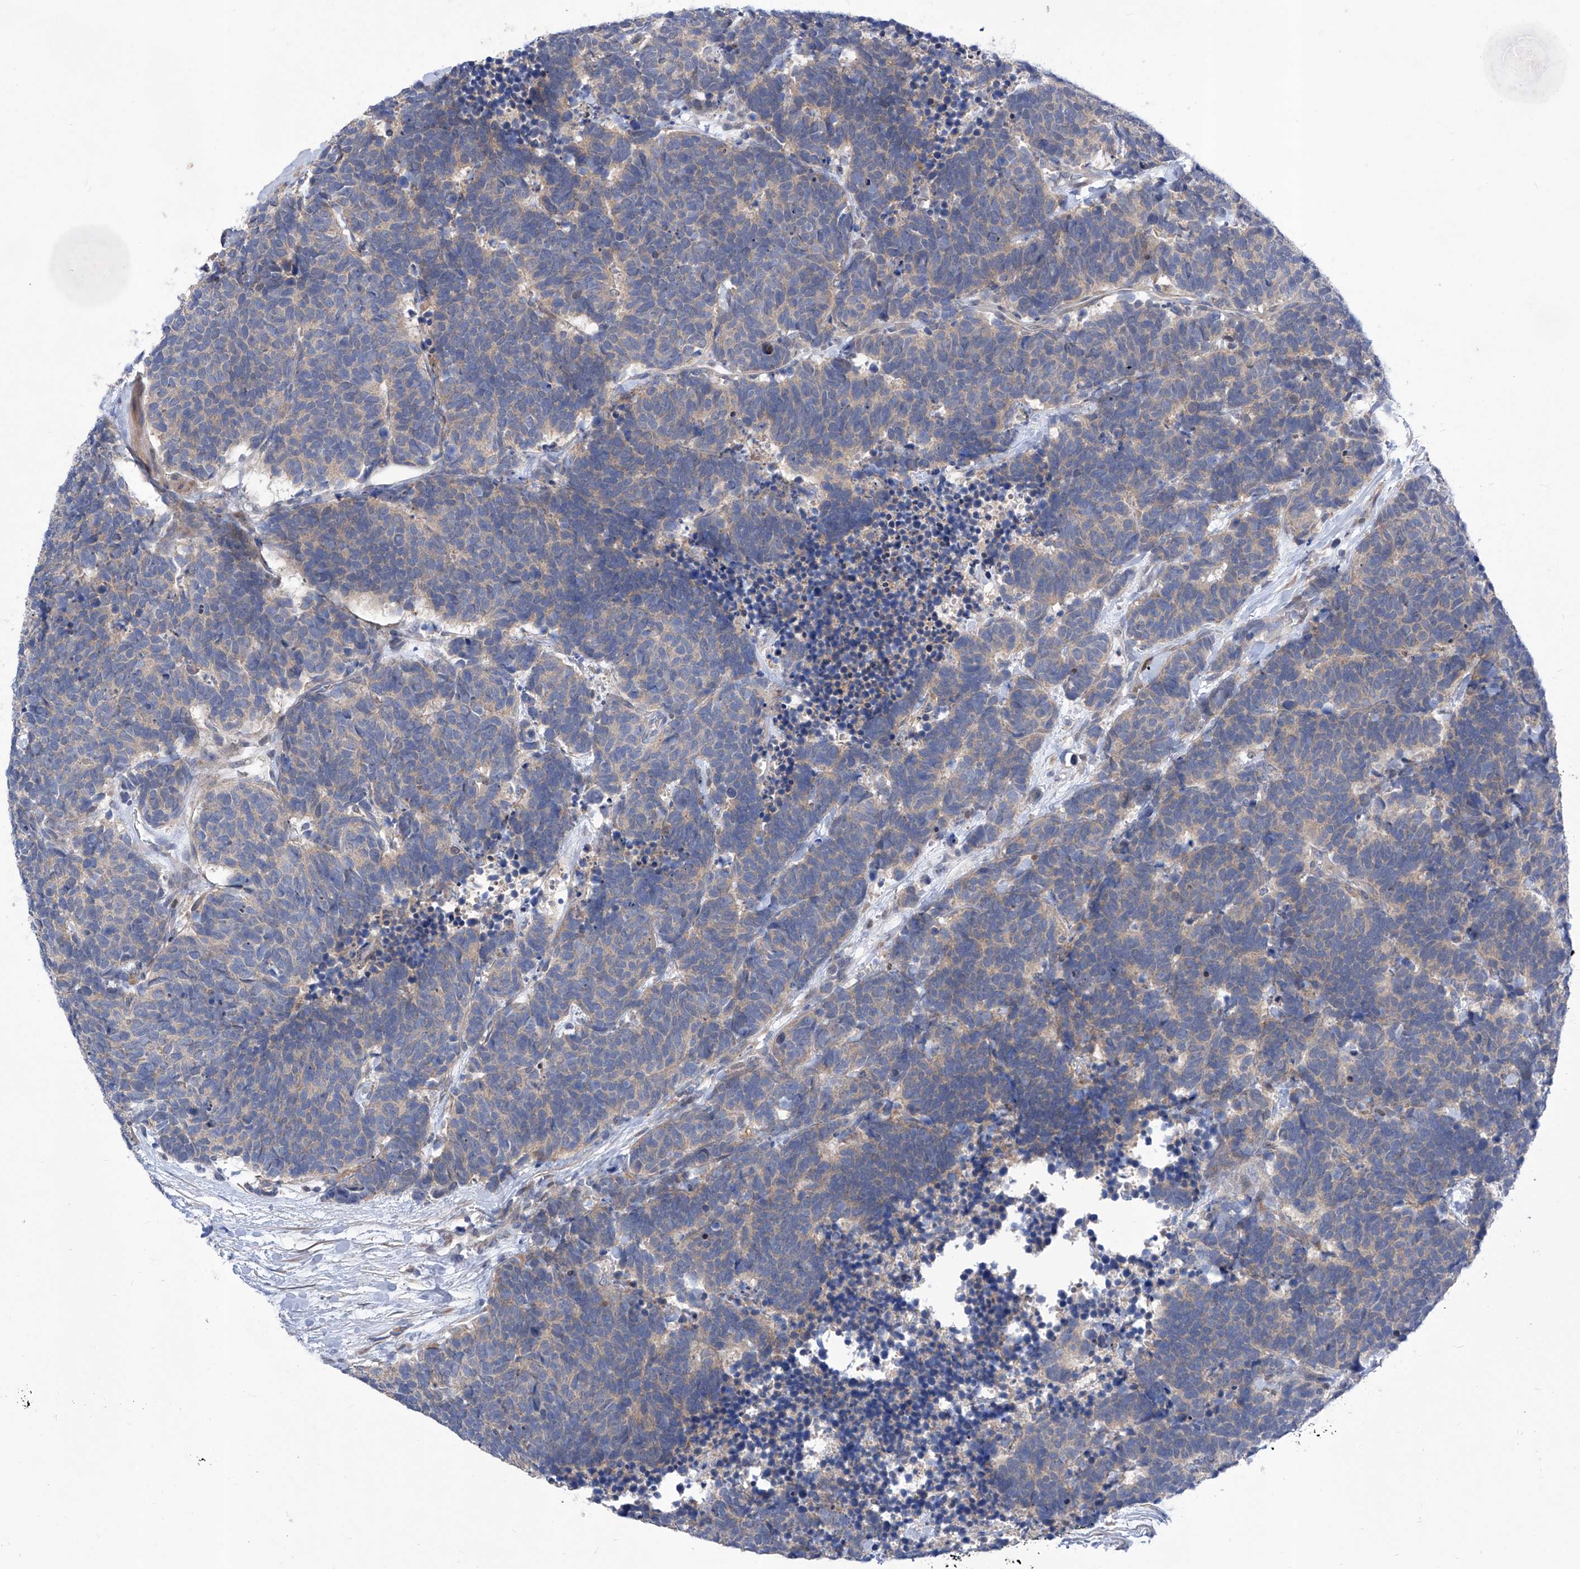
{"staining": {"intensity": "weak", "quantity": "<25%", "location": "cytoplasmic/membranous"}, "tissue": "carcinoid", "cell_type": "Tumor cells", "image_type": "cancer", "snomed": [{"axis": "morphology", "description": "Carcinoma, NOS"}, {"axis": "morphology", "description": "Carcinoid, malignant, NOS"}, {"axis": "topography", "description": "Urinary bladder"}], "caption": "Protein analysis of carcinoid demonstrates no significant expression in tumor cells.", "gene": "SRBD1", "patient": {"sex": "male", "age": 57}}